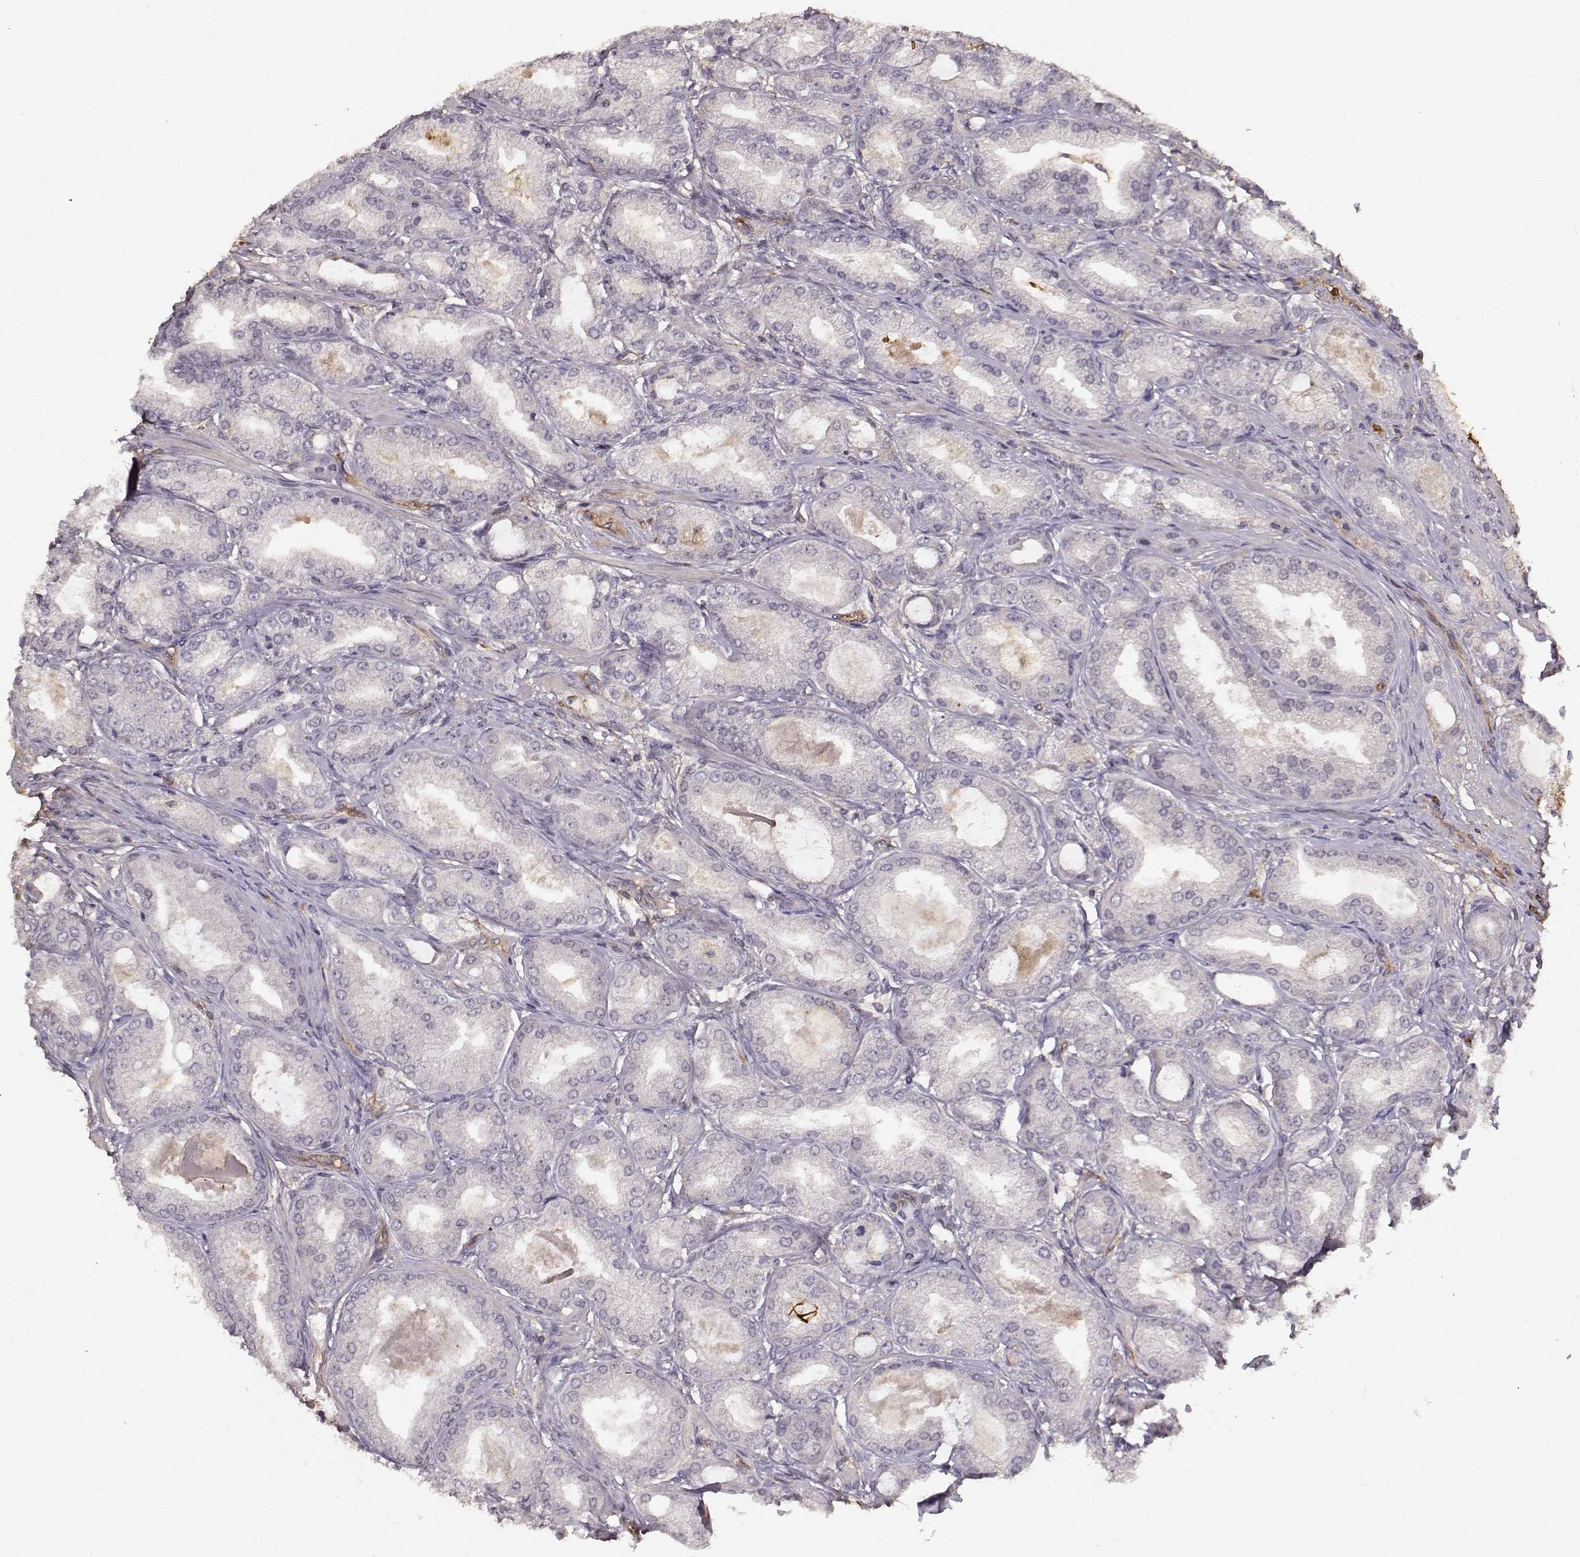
{"staining": {"intensity": "negative", "quantity": "none", "location": "none"}, "tissue": "prostate cancer", "cell_type": "Tumor cells", "image_type": "cancer", "snomed": [{"axis": "morphology", "description": "Adenocarcinoma, NOS"}, {"axis": "topography", "description": "Prostate and seminal vesicle, NOS"}, {"axis": "topography", "description": "Prostate"}], "caption": "This is a micrograph of immunohistochemistry (IHC) staining of prostate cancer (adenocarcinoma), which shows no staining in tumor cells.", "gene": "ARHGEF2", "patient": {"sex": "male", "age": 77}}